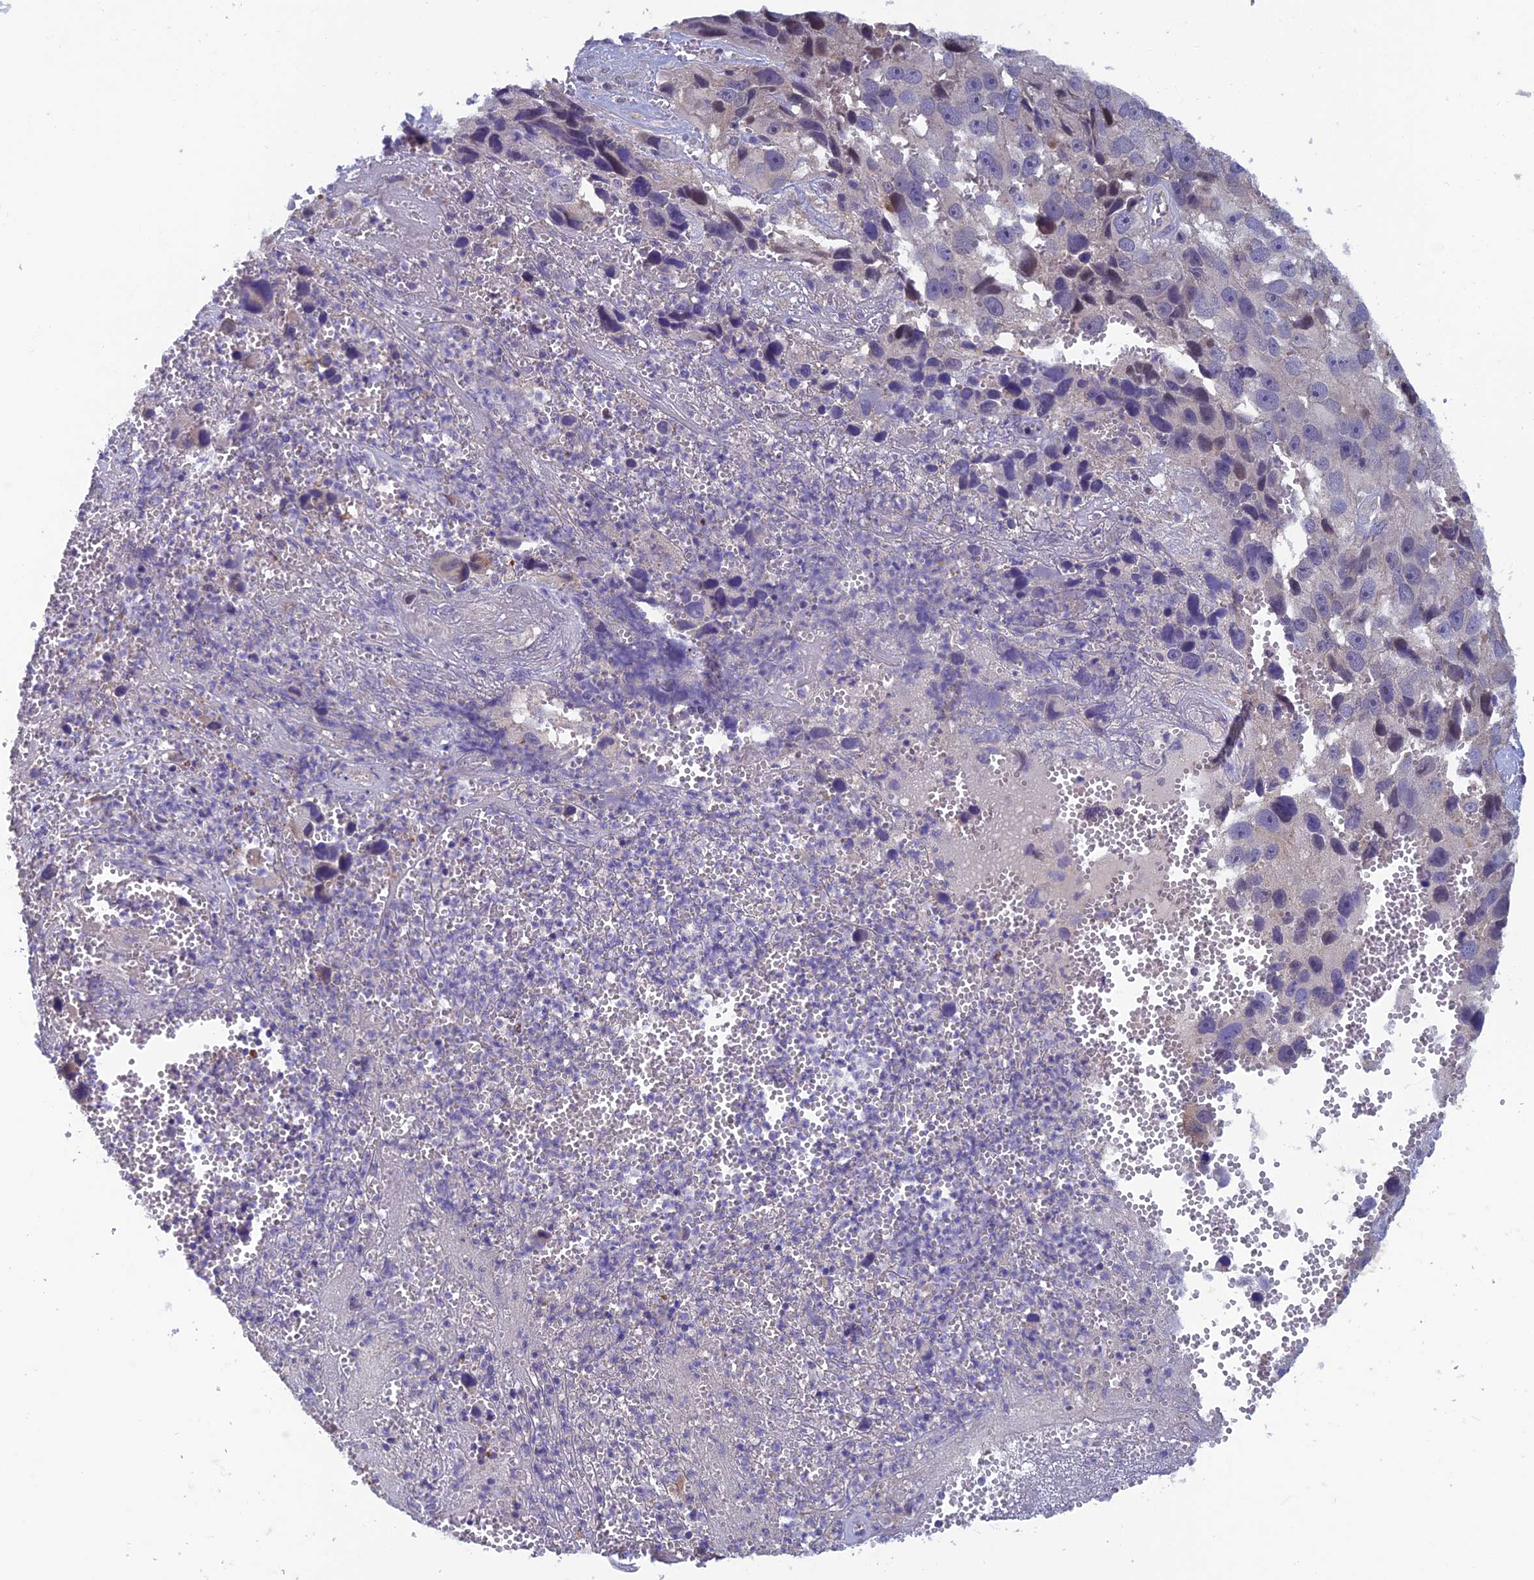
{"staining": {"intensity": "weak", "quantity": "<25%", "location": "nuclear"}, "tissue": "melanoma", "cell_type": "Tumor cells", "image_type": "cancer", "snomed": [{"axis": "morphology", "description": "Malignant melanoma, NOS"}, {"axis": "topography", "description": "Skin"}], "caption": "Immunohistochemistry micrograph of neoplastic tissue: melanoma stained with DAB (3,3'-diaminobenzidine) shows no significant protein staining in tumor cells.", "gene": "HECA", "patient": {"sex": "male", "age": 84}}